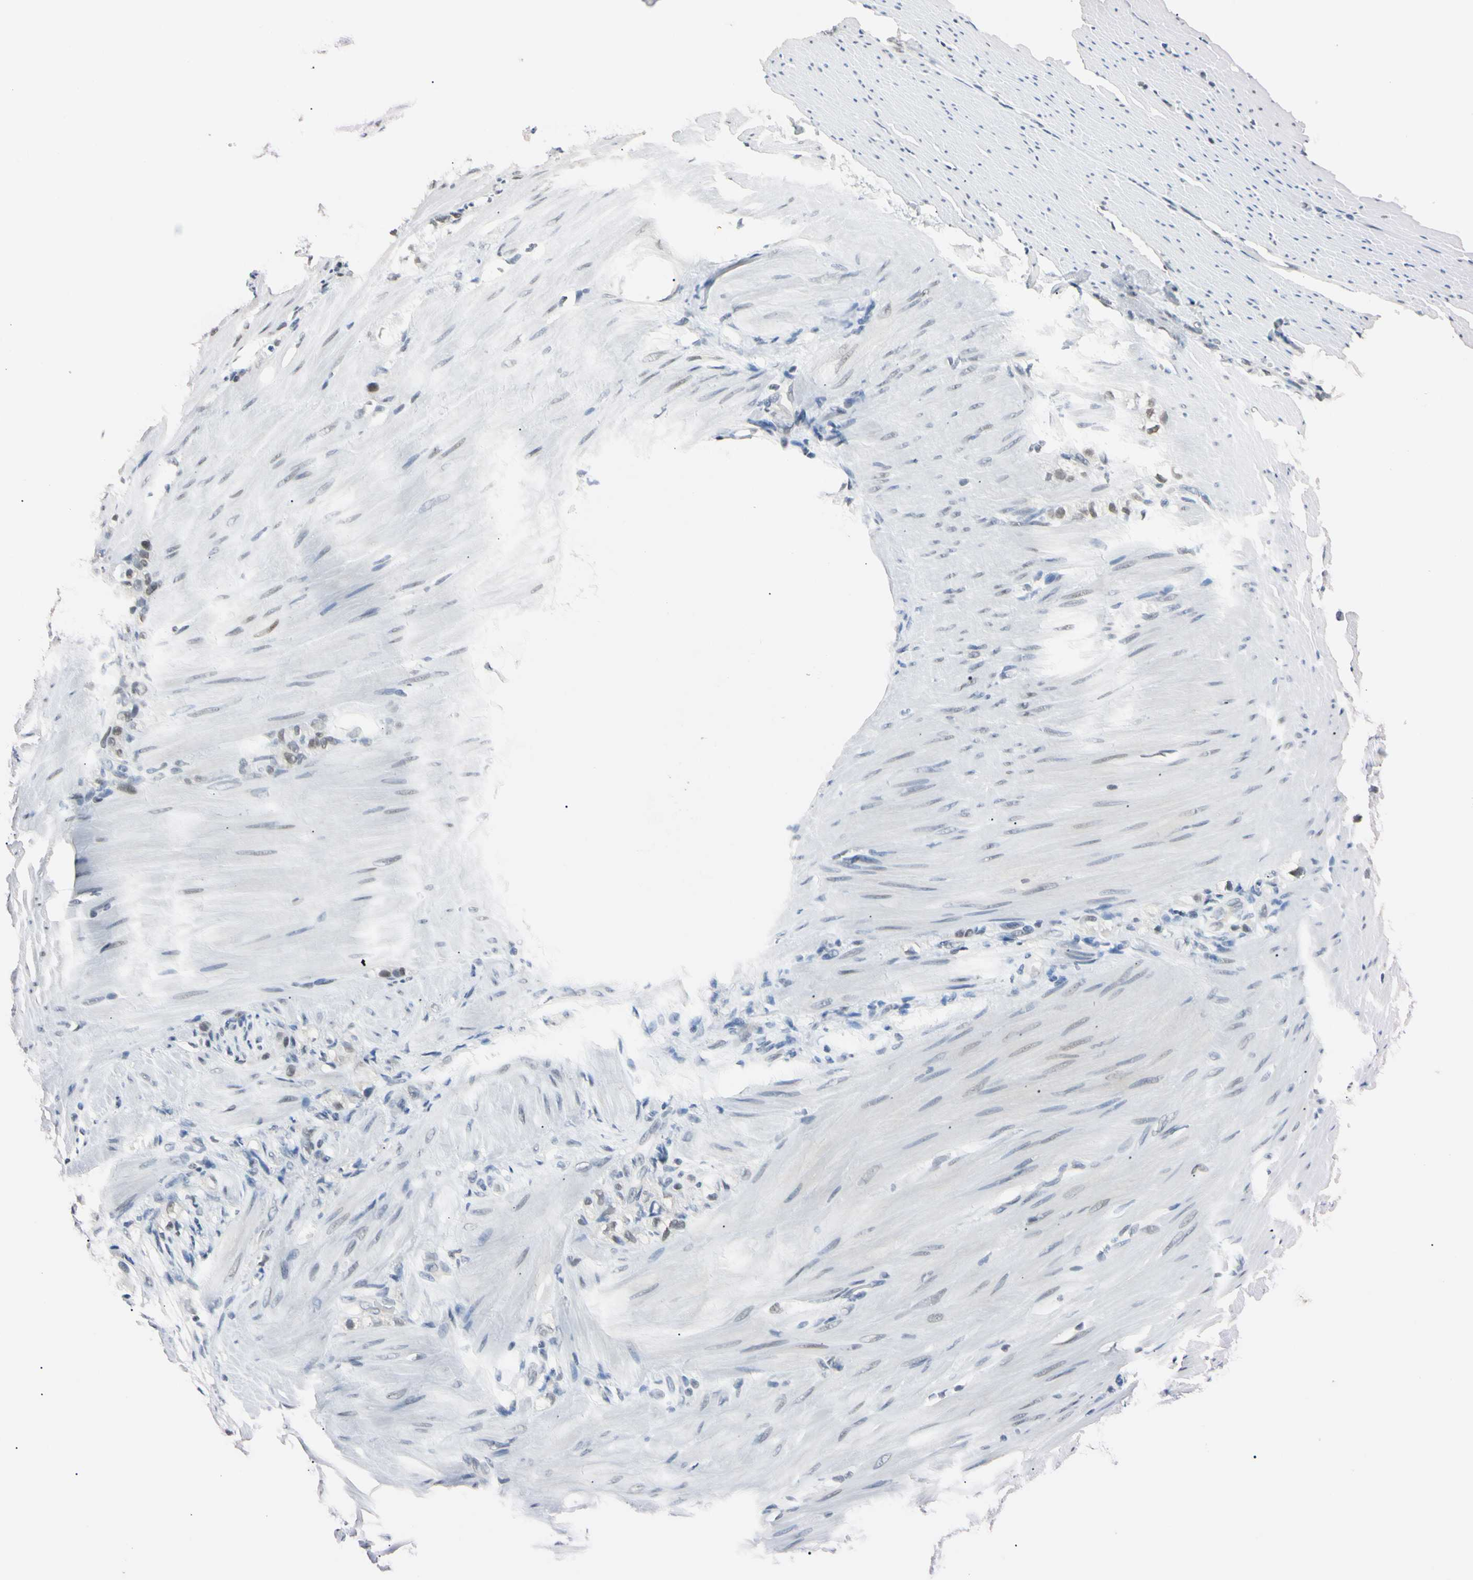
{"staining": {"intensity": "weak", "quantity": "25%-75%", "location": "nuclear"}, "tissue": "stomach cancer", "cell_type": "Tumor cells", "image_type": "cancer", "snomed": [{"axis": "morphology", "description": "Adenocarcinoma, NOS"}, {"axis": "topography", "description": "Stomach"}], "caption": "Stomach cancer stained with a protein marker displays weak staining in tumor cells.", "gene": "C1orf174", "patient": {"sex": "male", "age": 82}}